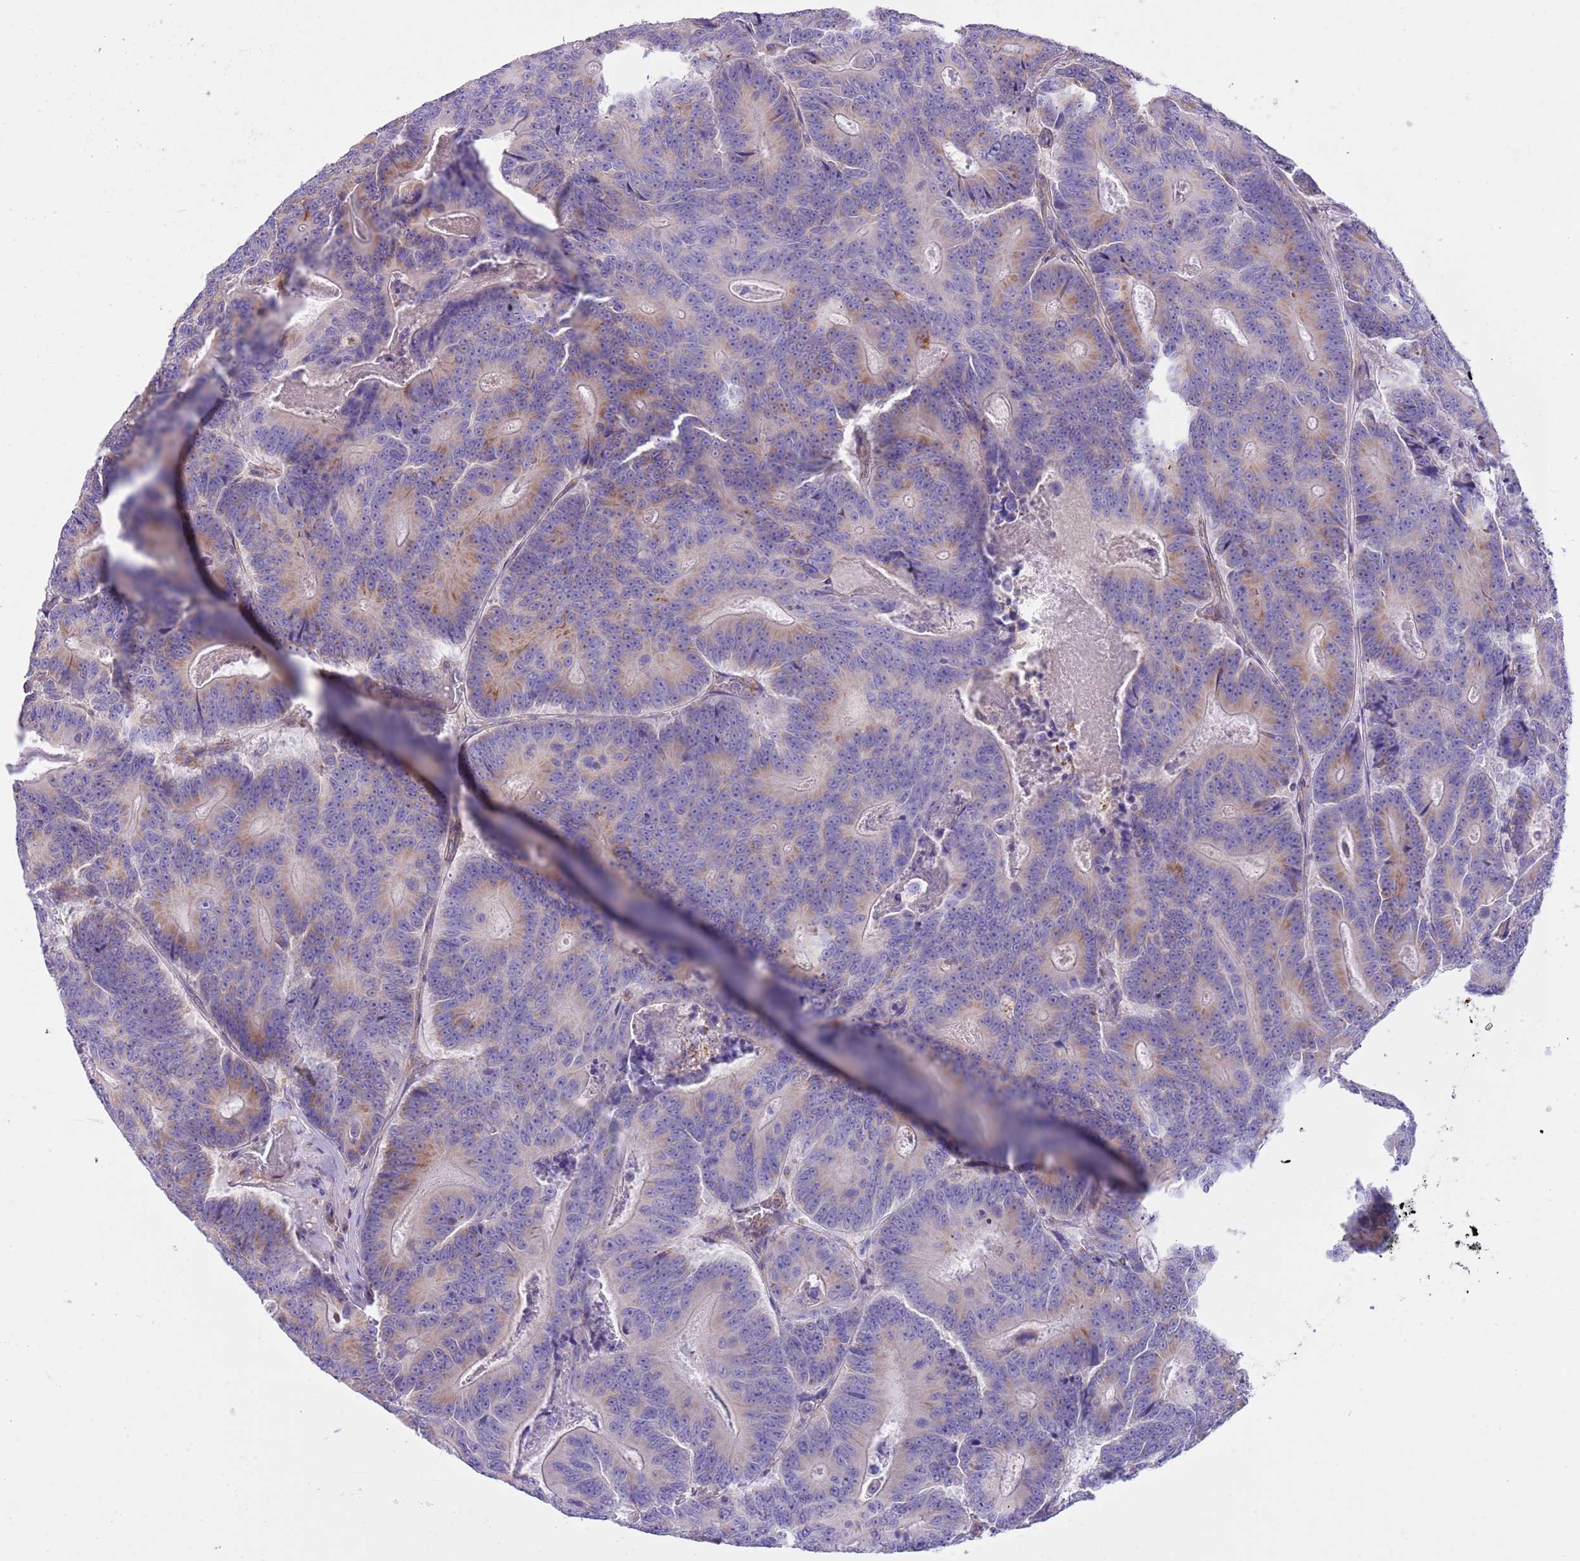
{"staining": {"intensity": "weak", "quantity": "<25%", "location": "cytoplasmic/membranous"}, "tissue": "colorectal cancer", "cell_type": "Tumor cells", "image_type": "cancer", "snomed": [{"axis": "morphology", "description": "Adenocarcinoma, NOS"}, {"axis": "topography", "description": "Colon"}], "caption": "Colorectal cancer stained for a protein using immunohistochemistry (IHC) reveals no staining tumor cells.", "gene": "SS18L2", "patient": {"sex": "male", "age": 83}}